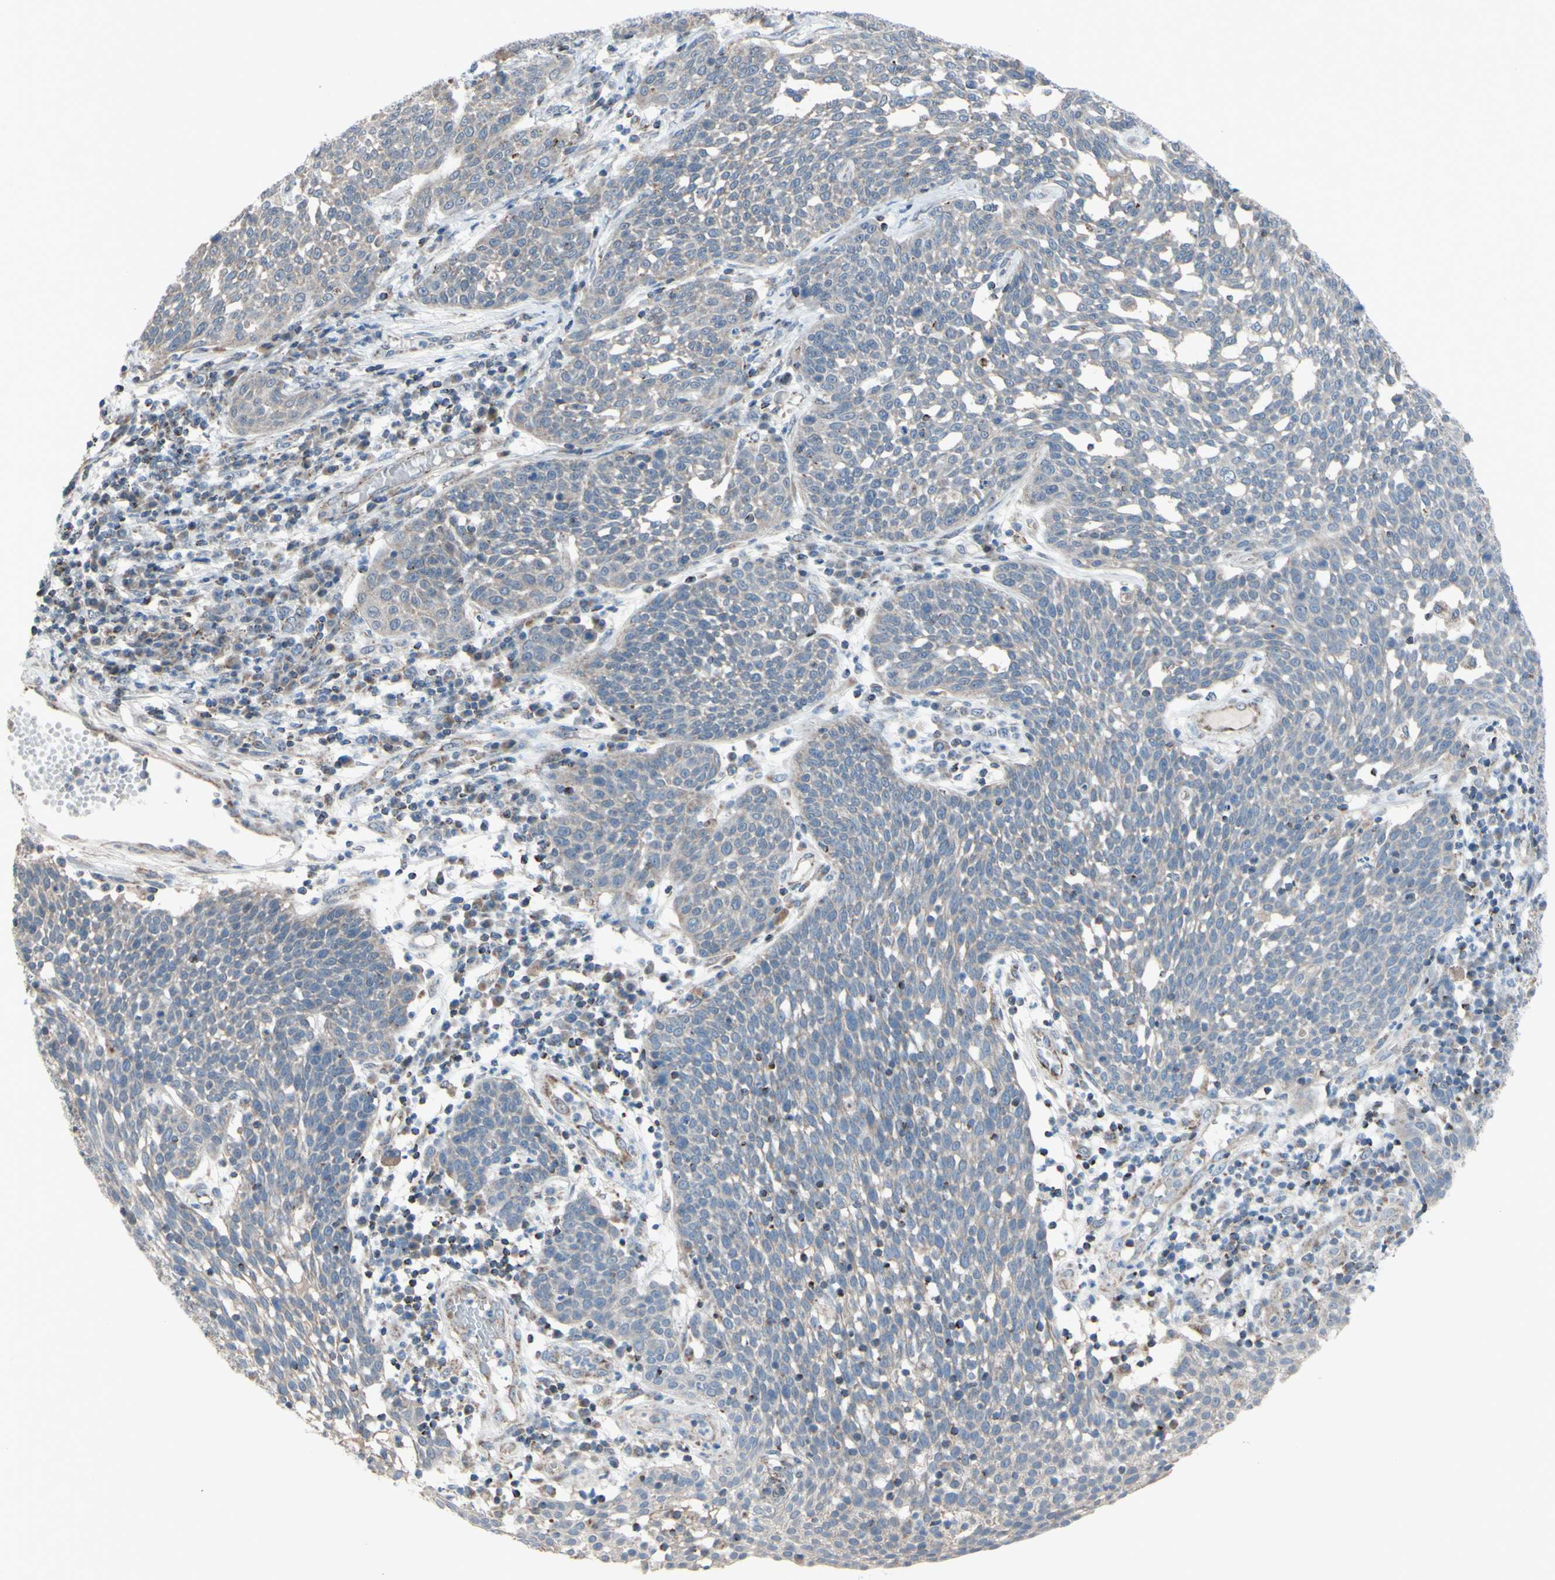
{"staining": {"intensity": "weak", "quantity": "25%-75%", "location": "cytoplasmic/membranous"}, "tissue": "cervical cancer", "cell_type": "Tumor cells", "image_type": "cancer", "snomed": [{"axis": "morphology", "description": "Squamous cell carcinoma, NOS"}, {"axis": "topography", "description": "Cervix"}], "caption": "Immunohistochemical staining of cervical squamous cell carcinoma reveals weak cytoplasmic/membranous protein expression in approximately 25%-75% of tumor cells. (Stains: DAB in brown, nuclei in blue, Microscopy: brightfield microscopy at high magnification).", "gene": "GLT8D1", "patient": {"sex": "female", "age": 34}}